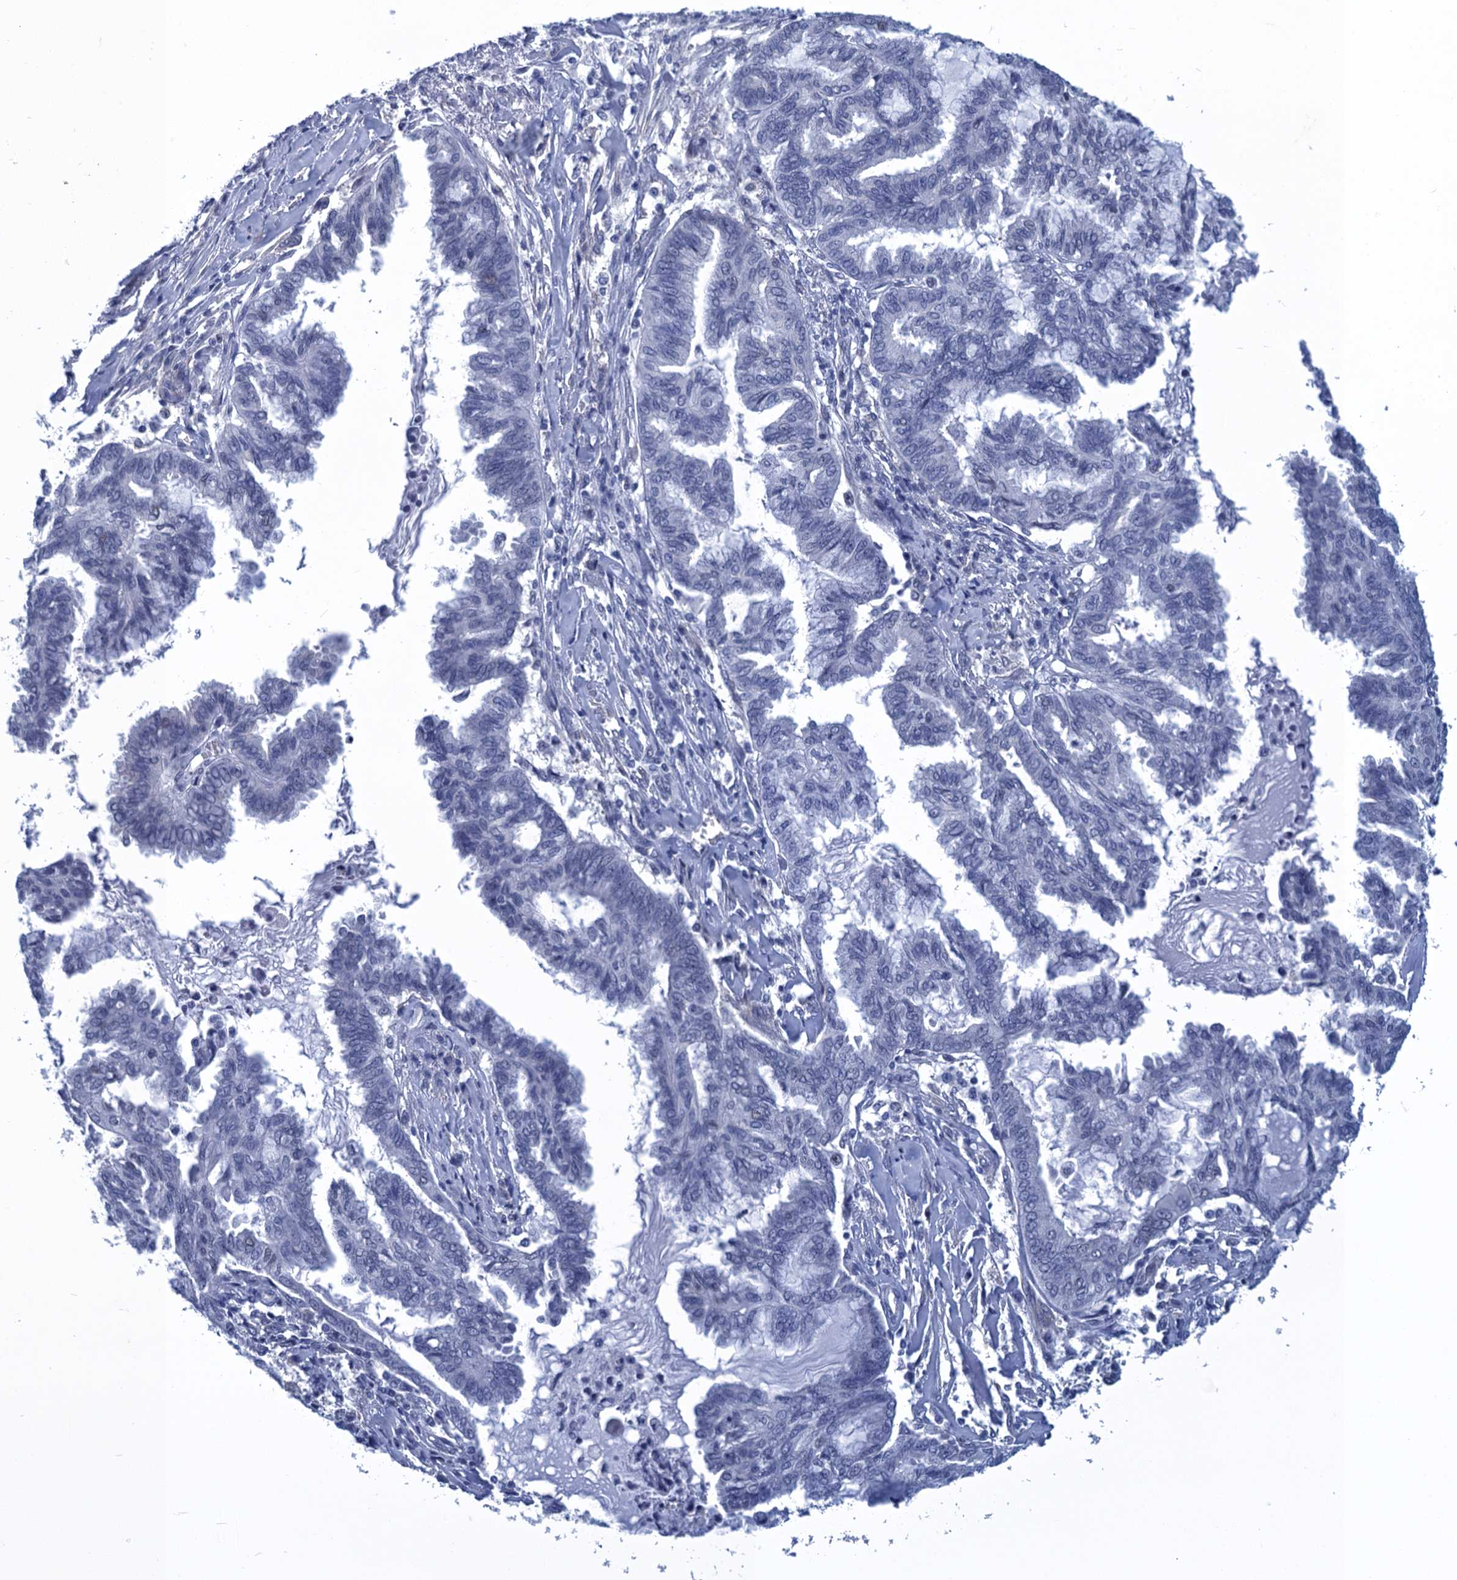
{"staining": {"intensity": "negative", "quantity": "none", "location": "none"}, "tissue": "endometrial cancer", "cell_type": "Tumor cells", "image_type": "cancer", "snomed": [{"axis": "morphology", "description": "Adenocarcinoma, NOS"}, {"axis": "topography", "description": "Endometrium"}], "caption": "There is no significant expression in tumor cells of endometrial cancer (adenocarcinoma).", "gene": "GINS3", "patient": {"sex": "female", "age": 86}}